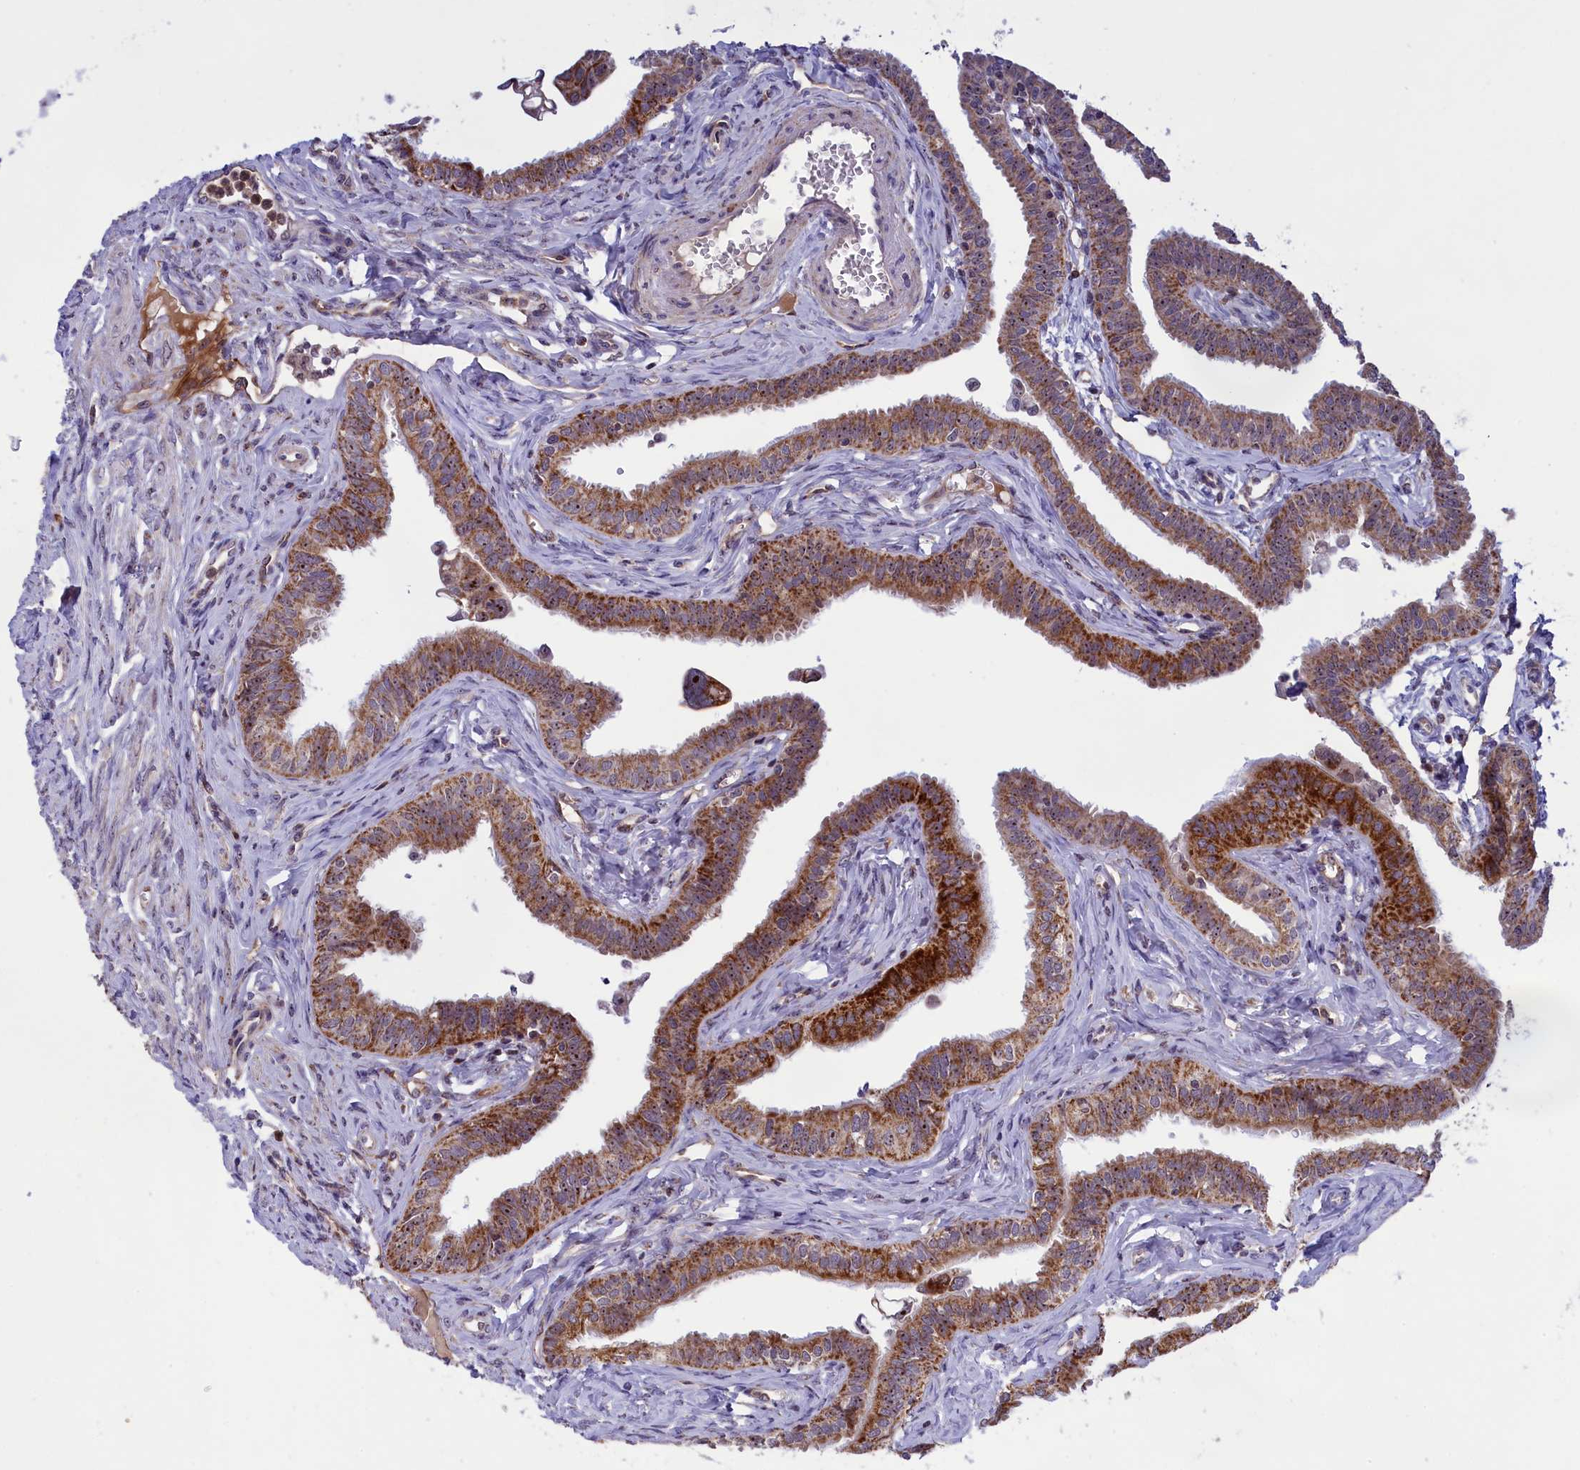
{"staining": {"intensity": "strong", "quantity": ">75%", "location": "cytoplasmic/membranous"}, "tissue": "fallopian tube", "cell_type": "Glandular cells", "image_type": "normal", "snomed": [{"axis": "morphology", "description": "Normal tissue, NOS"}, {"axis": "morphology", "description": "Carcinoma, NOS"}, {"axis": "topography", "description": "Fallopian tube"}, {"axis": "topography", "description": "Ovary"}], "caption": "The photomicrograph displays a brown stain indicating the presence of a protein in the cytoplasmic/membranous of glandular cells in fallopian tube.", "gene": "MPND", "patient": {"sex": "female", "age": 59}}